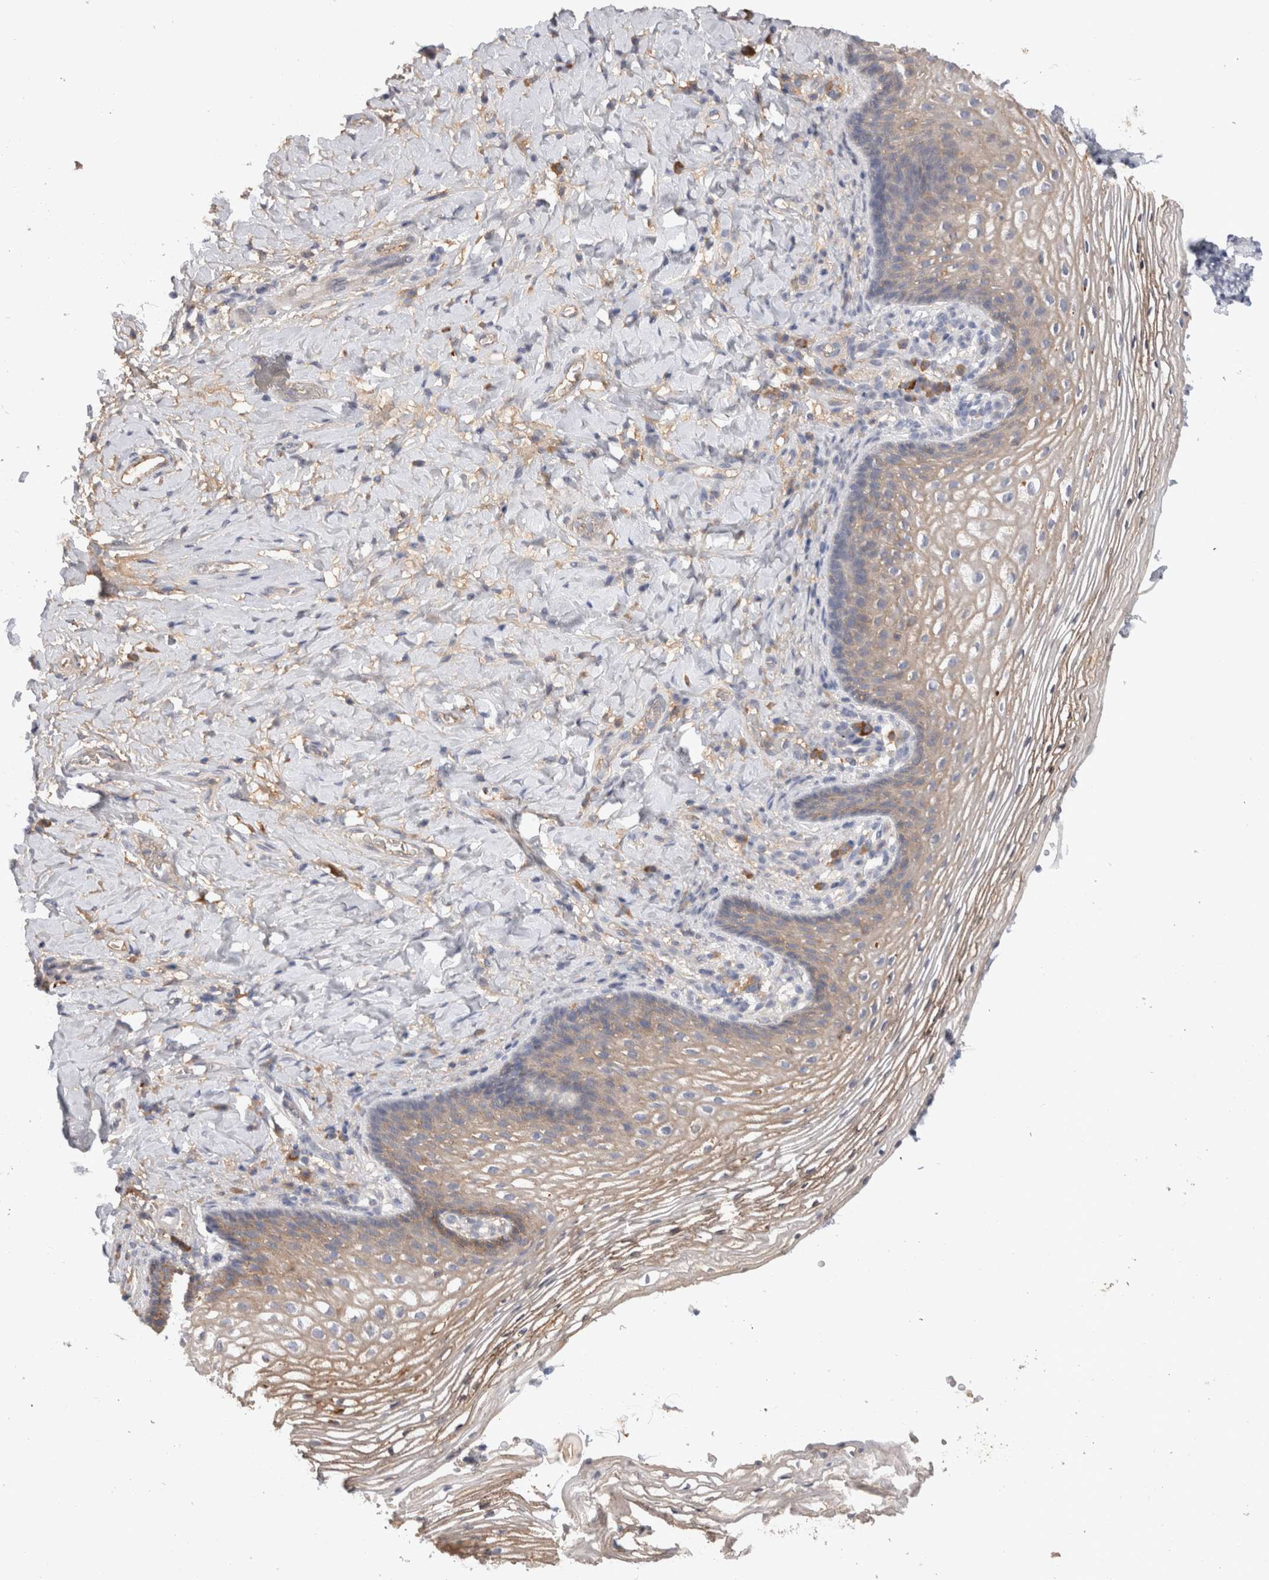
{"staining": {"intensity": "weak", "quantity": "25%-75%", "location": "cytoplasmic/membranous"}, "tissue": "vagina", "cell_type": "Squamous epithelial cells", "image_type": "normal", "snomed": [{"axis": "morphology", "description": "Normal tissue, NOS"}, {"axis": "topography", "description": "Vagina"}], "caption": "Protein expression by immunohistochemistry displays weak cytoplasmic/membranous expression in approximately 25%-75% of squamous epithelial cells in benign vagina. Nuclei are stained in blue.", "gene": "PPP3CC", "patient": {"sex": "female", "age": 60}}